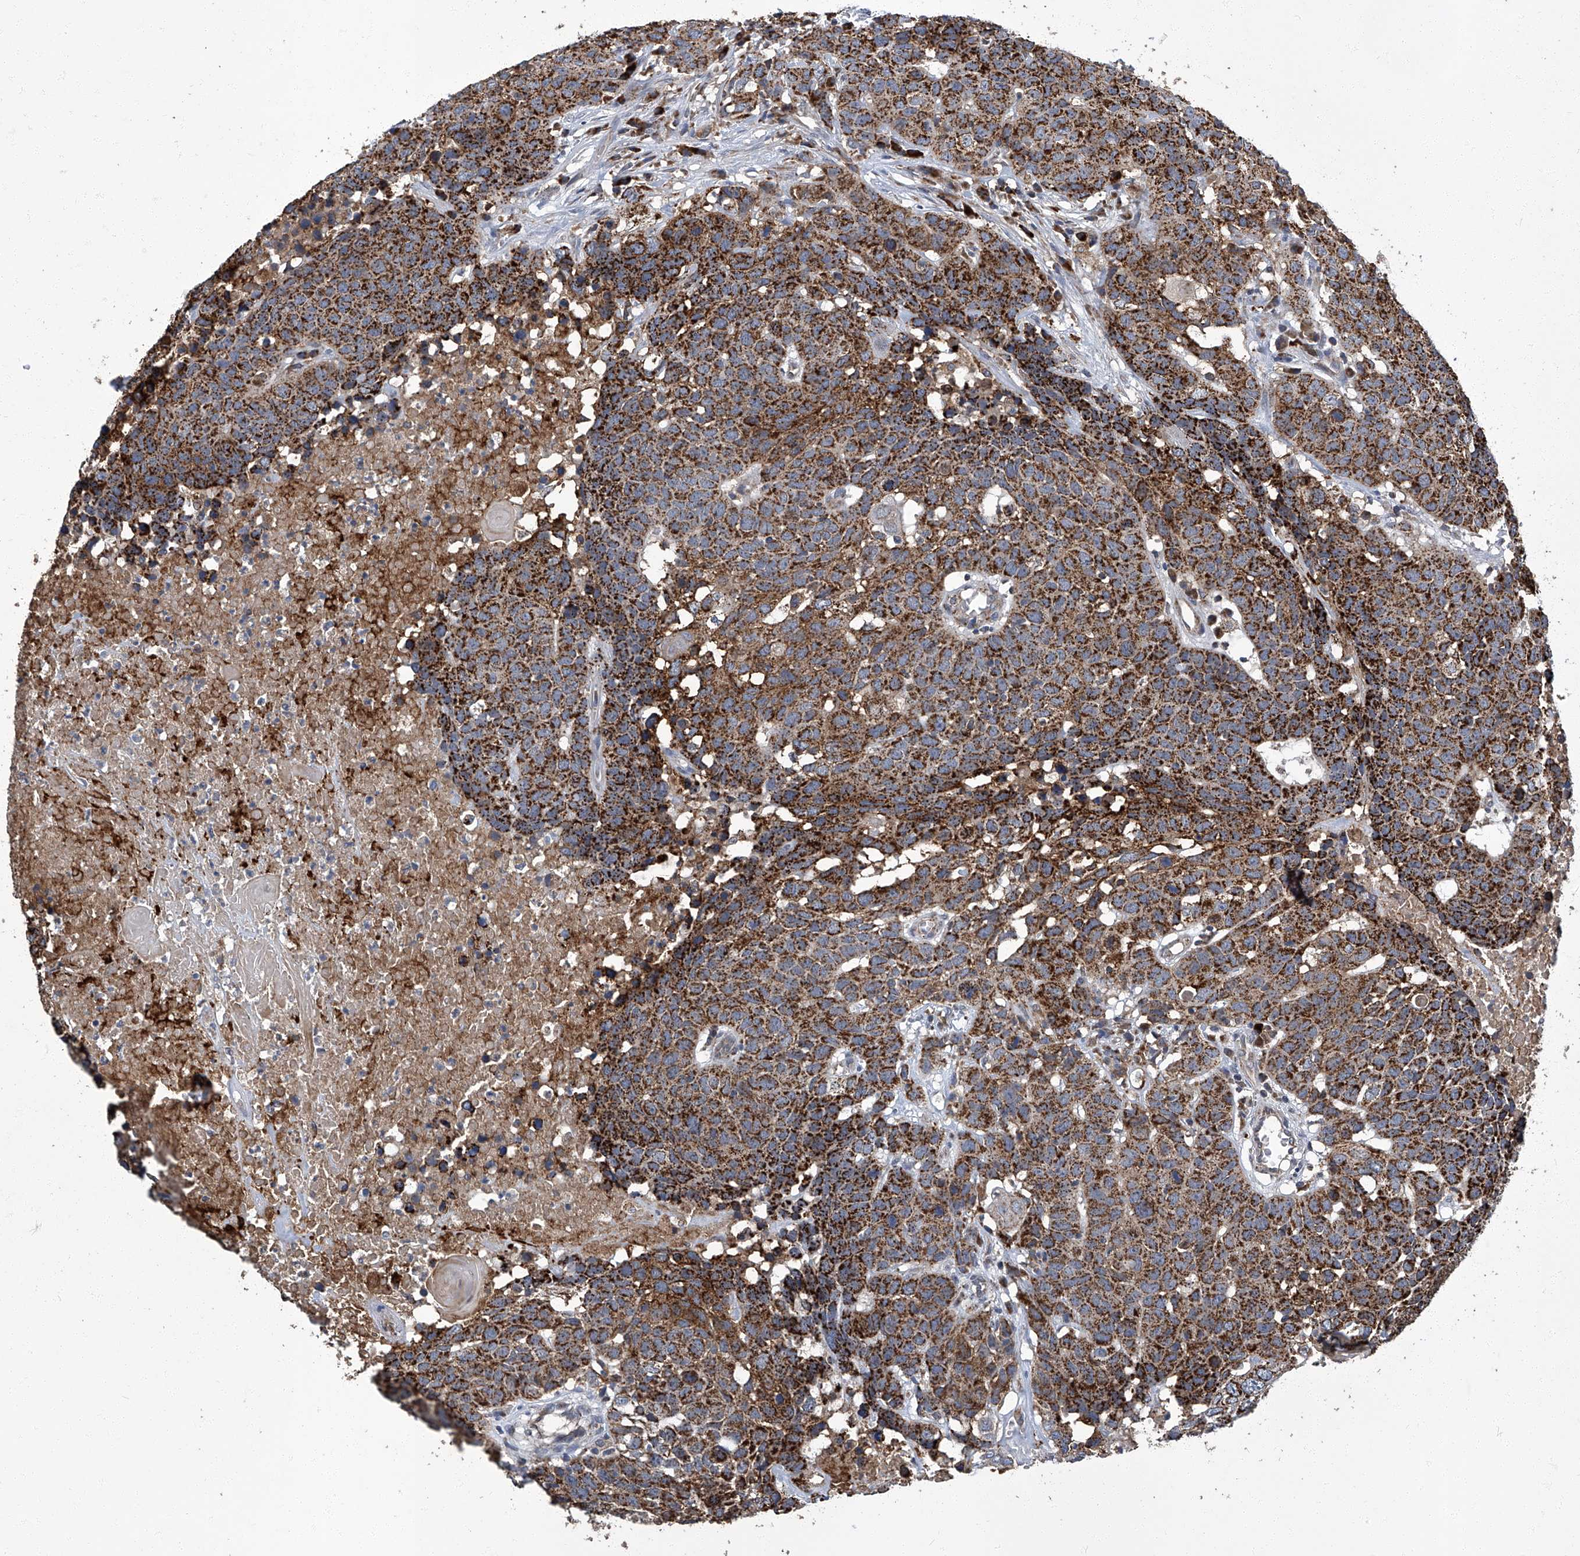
{"staining": {"intensity": "strong", "quantity": ">75%", "location": "cytoplasmic/membranous"}, "tissue": "head and neck cancer", "cell_type": "Tumor cells", "image_type": "cancer", "snomed": [{"axis": "morphology", "description": "Squamous cell carcinoma, NOS"}, {"axis": "topography", "description": "Head-Neck"}], "caption": "Protein staining of head and neck cancer (squamous cell carcinoma) tissue exhibits strong cytoplasmic/membranous staining in approximately >75% of tumor cells. Immunohistochemistry stains the protein in brown and the nuclei are stained blue.", "gene": "TNFRSF13B", "patient": {"sex": "male", "age": 66}}